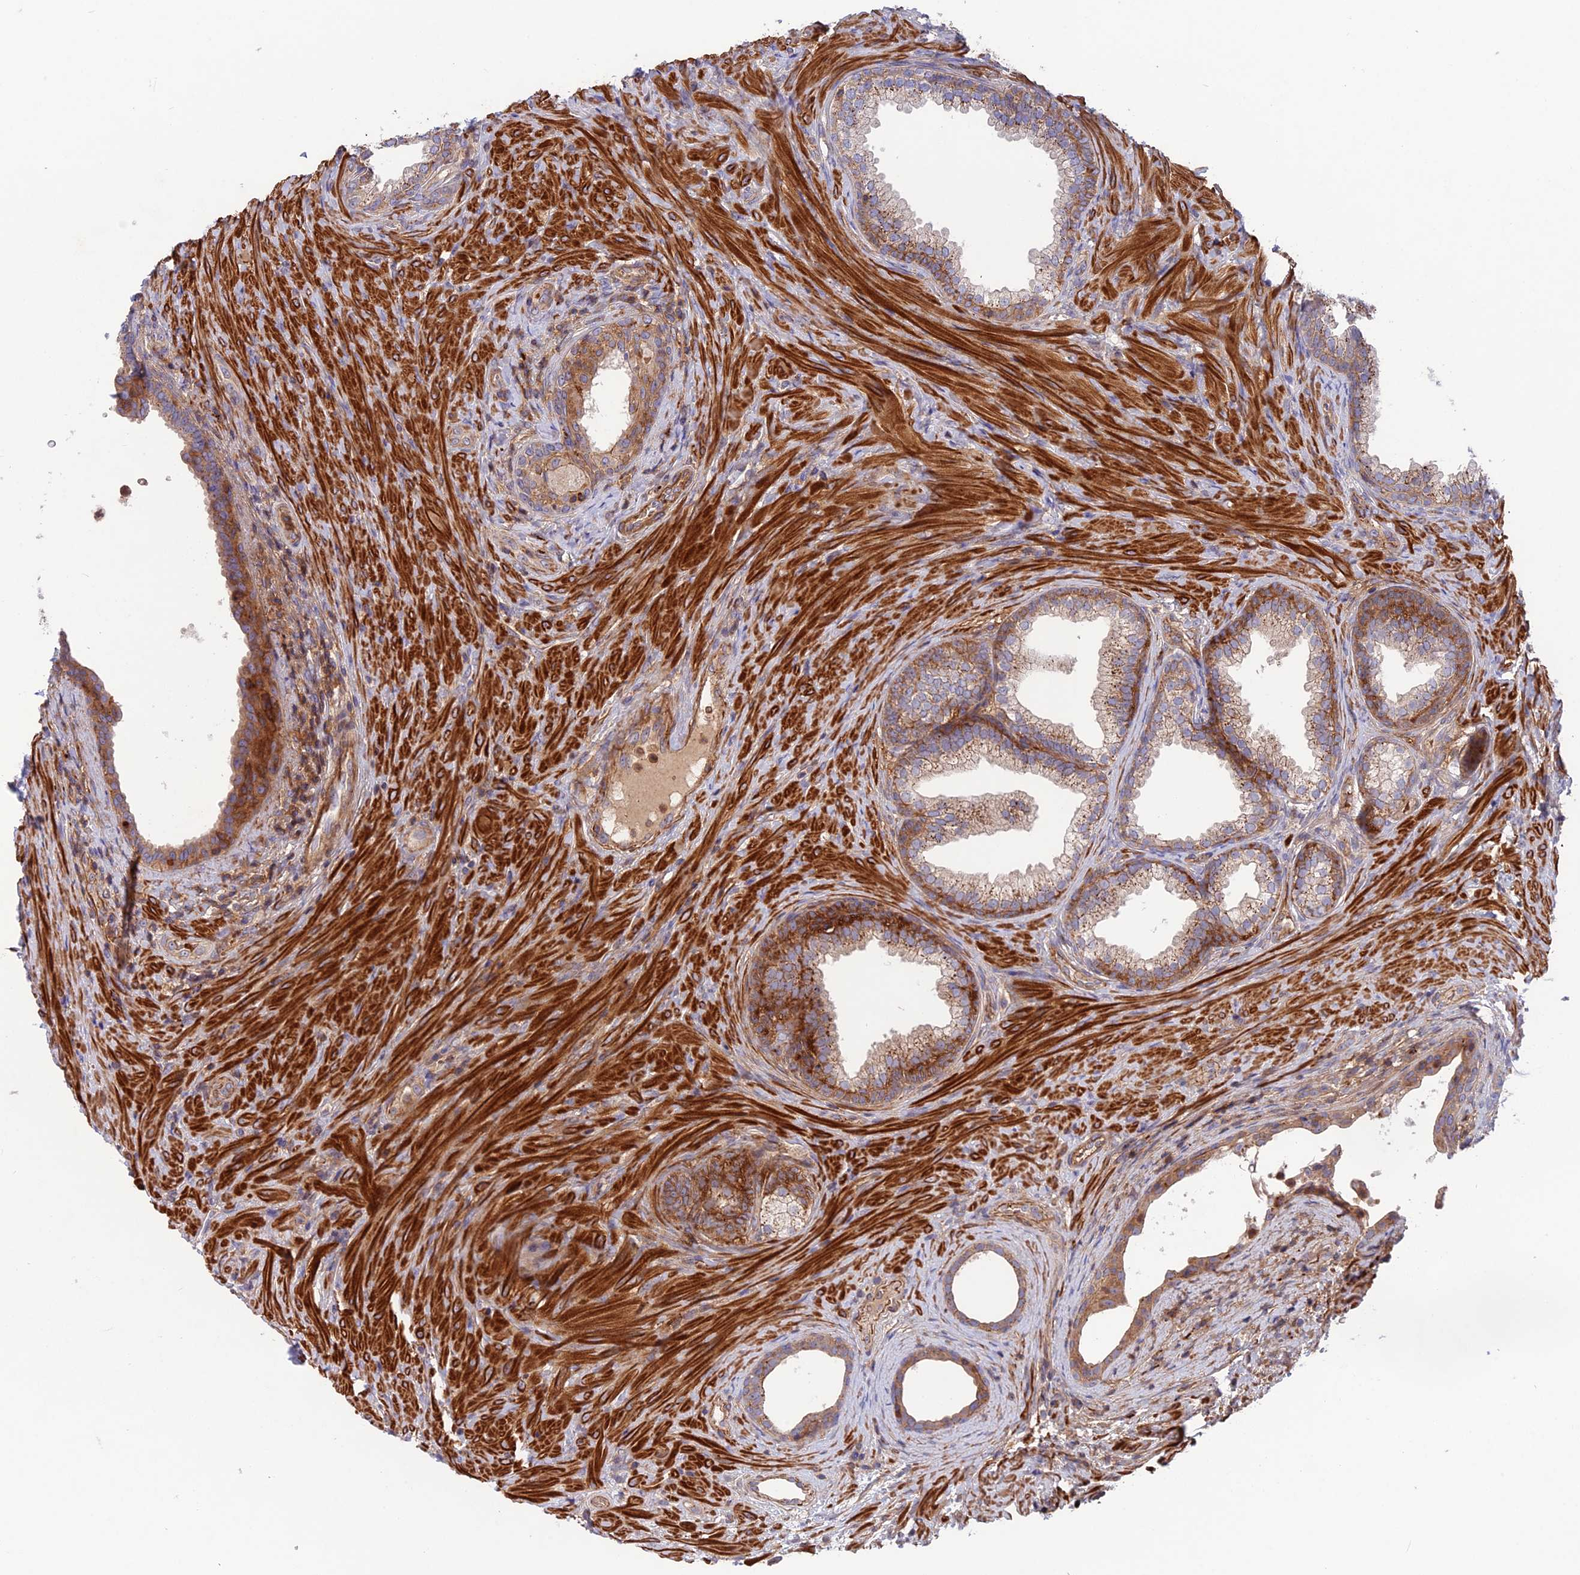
{"staining": {"intensity": "moderate", "quantity": "<25%", "location": "cytoplasmic/membranous"}, "tissue": "prostate", "cell_type": "Glandular cells", "image_type": "normal", "snomed": [{"axis": "morphology", "description": "Normal tissue, NOS"}, {"axis": "topography", "description": "Prostate"}], "caption": "High-magnification brightfield microscopy of benign prostate stained with DAB (brown) and counterstained with hematoxylin (blue). glandular cells exhibit moderate cytoplasmic/membranous expression is present in approximately<25% of cells.", "gene": "CPNE7", "patient": {"sex": "male", "age": 76}}